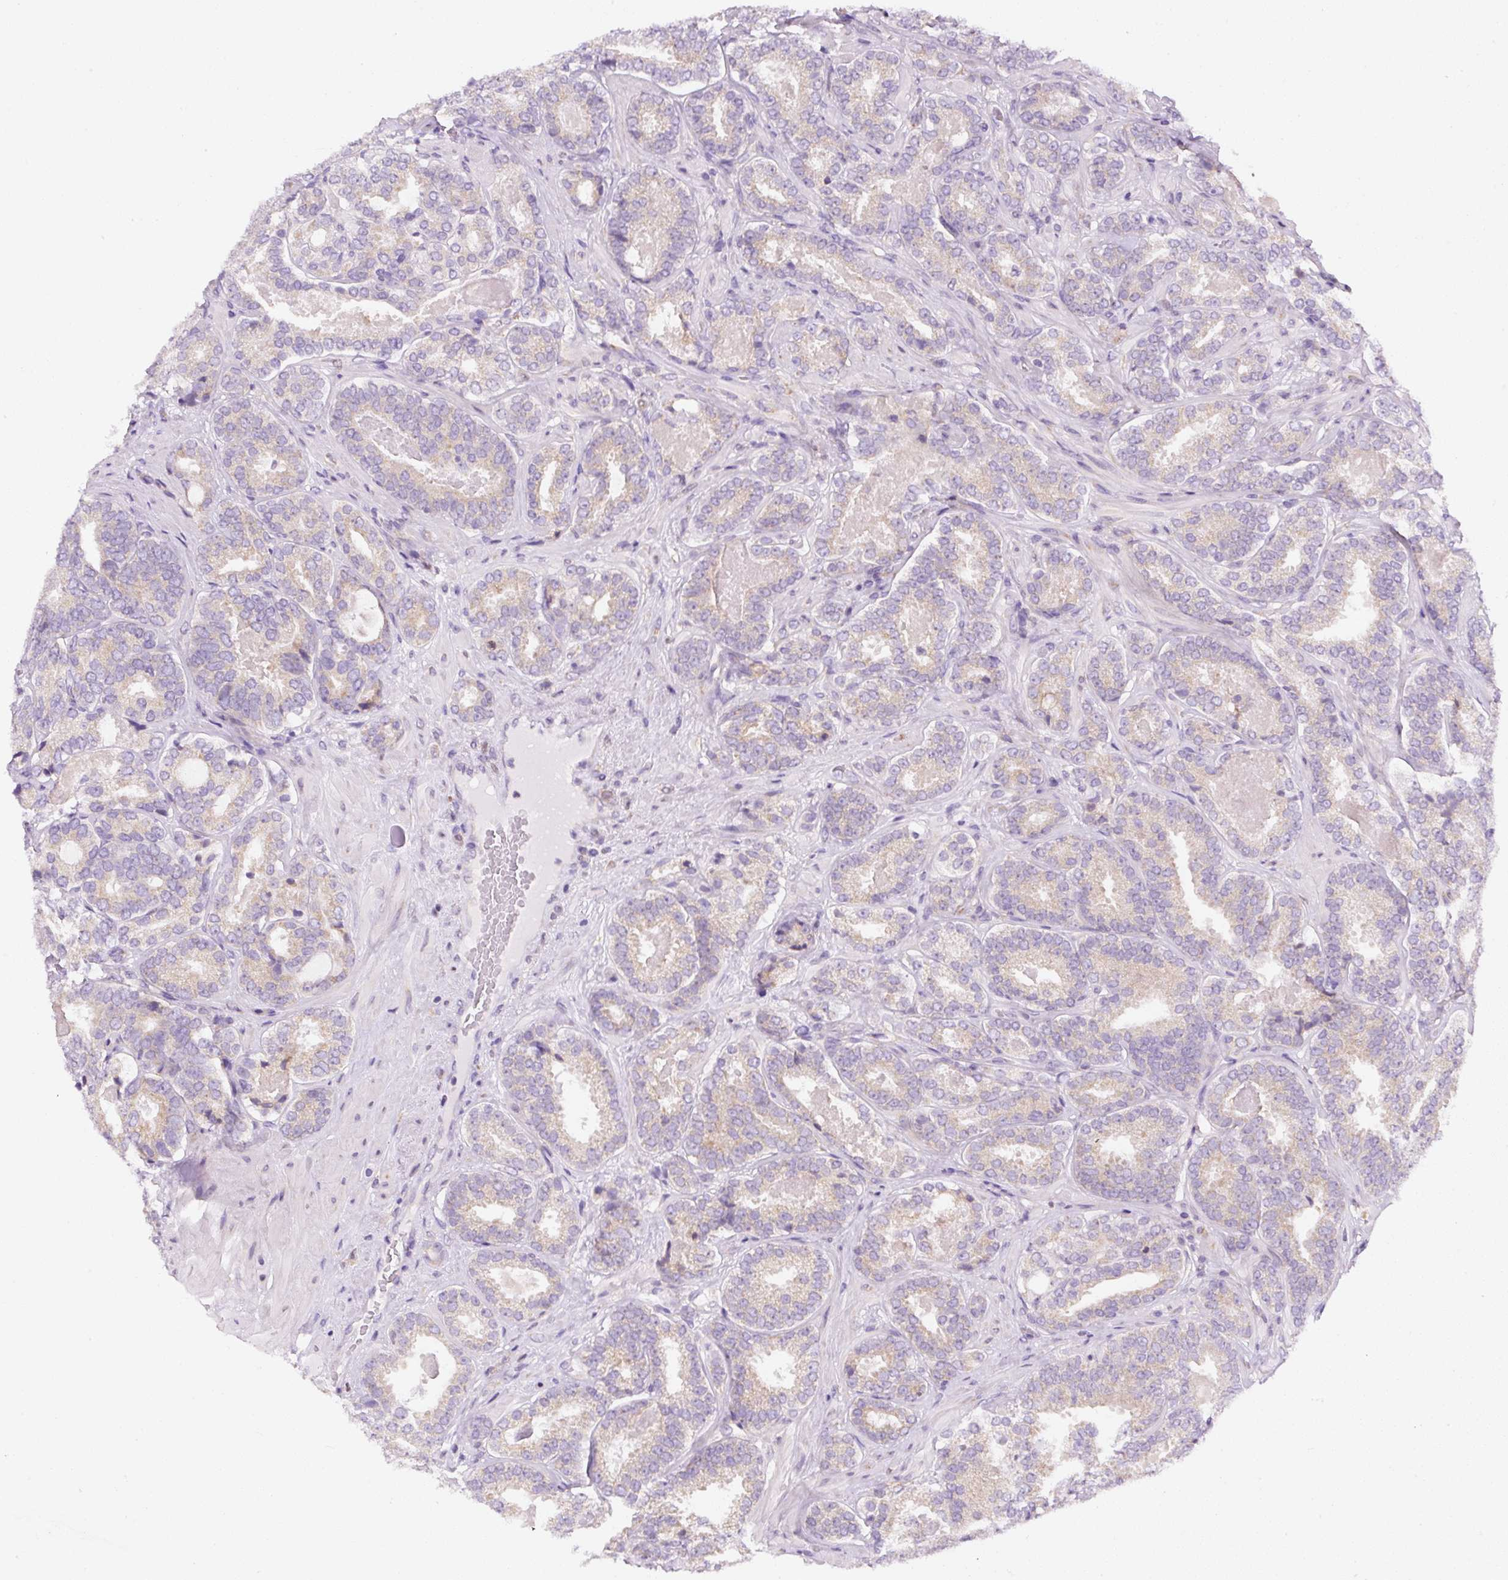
{"staining": {"intensity": "weak", "quantity": "25%-75%", "location": "cytoplasmic/membranous"}, "tissue": "prostate cancer", "cell_type": "Tumor cells", "image_type": "cancer", "snomed": [{"axis": "morphology", "description": "Adenocarcinoma, High grade"}, {"axis": "topography", "description": "Prostate"}], "caption": "The micrograph reveals staining of adenocarcinoma (high-grade) (prostate), revealing weak cytoplasmic/membranous protein staining (brown color) within tumor cells.", "gene": "DDOST", "patient": {"sex": "male", "age": 65}}